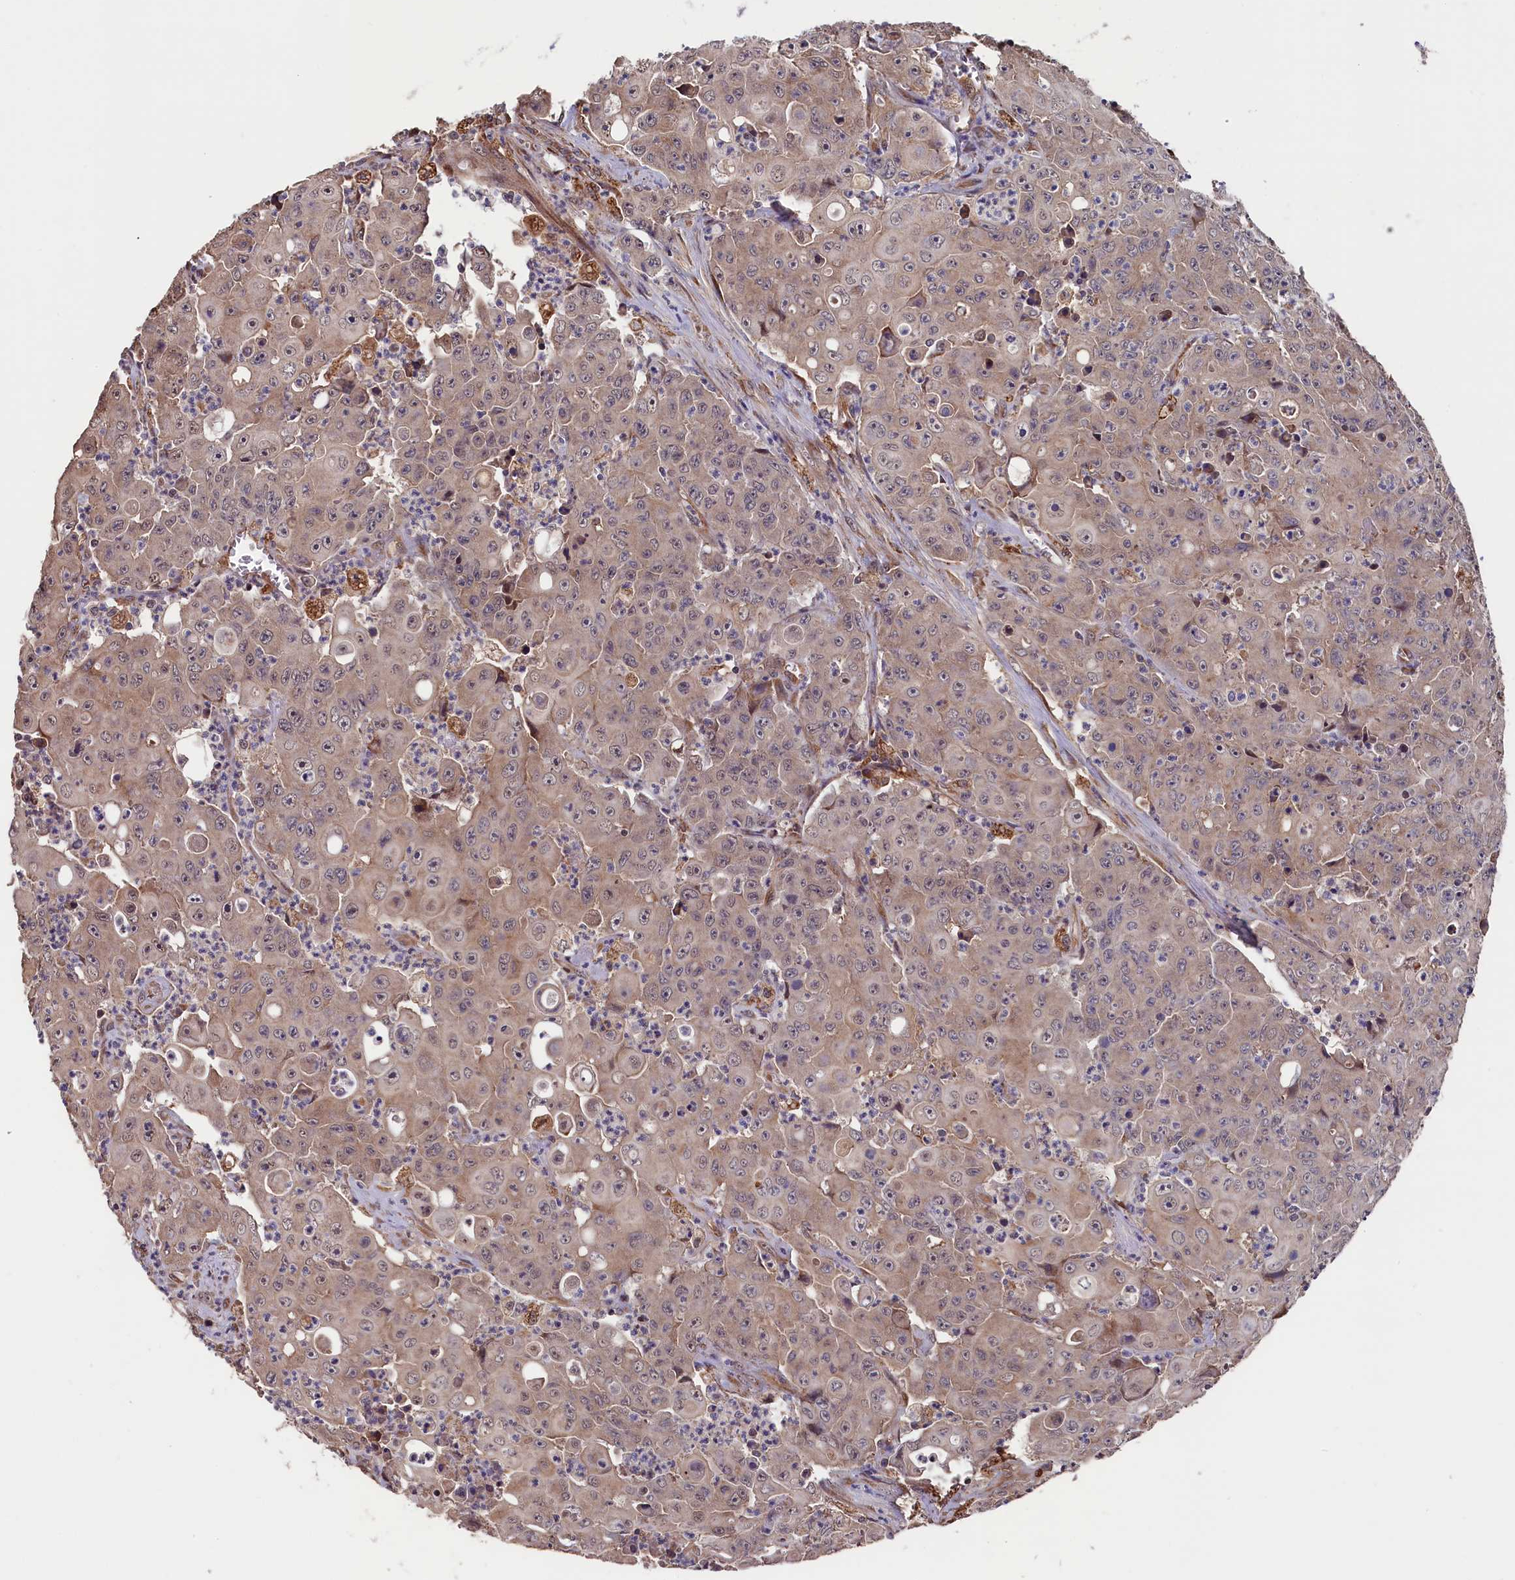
{"staining": {"intensity": "weak", "quantity": ">75%", "location": "cytoplasmic/membranous"}, "tissue": "colorectal cancer", "cell_type": "Tumor cells", "image_type": "cancer", "snomed": [{"axis": "morphology", "description": "Adenocarcinoma, NOS"}, {"axis": "topography", "description": "Colon"}], "caption": "Immunohistochemistry staining of colorectal cancer, which displays low levels of weak cytoplasmic/membranous positivity in approximately >75% of tumor cells indicating weak cytoplasmic/membranous protein positivity. The staining was performed using DAB (brown) for protein detection and nuclei were counterstained in hematoxylin (blue).", "gene": "SLC12A4", "patient": {"sex": "male", "age": 51}}